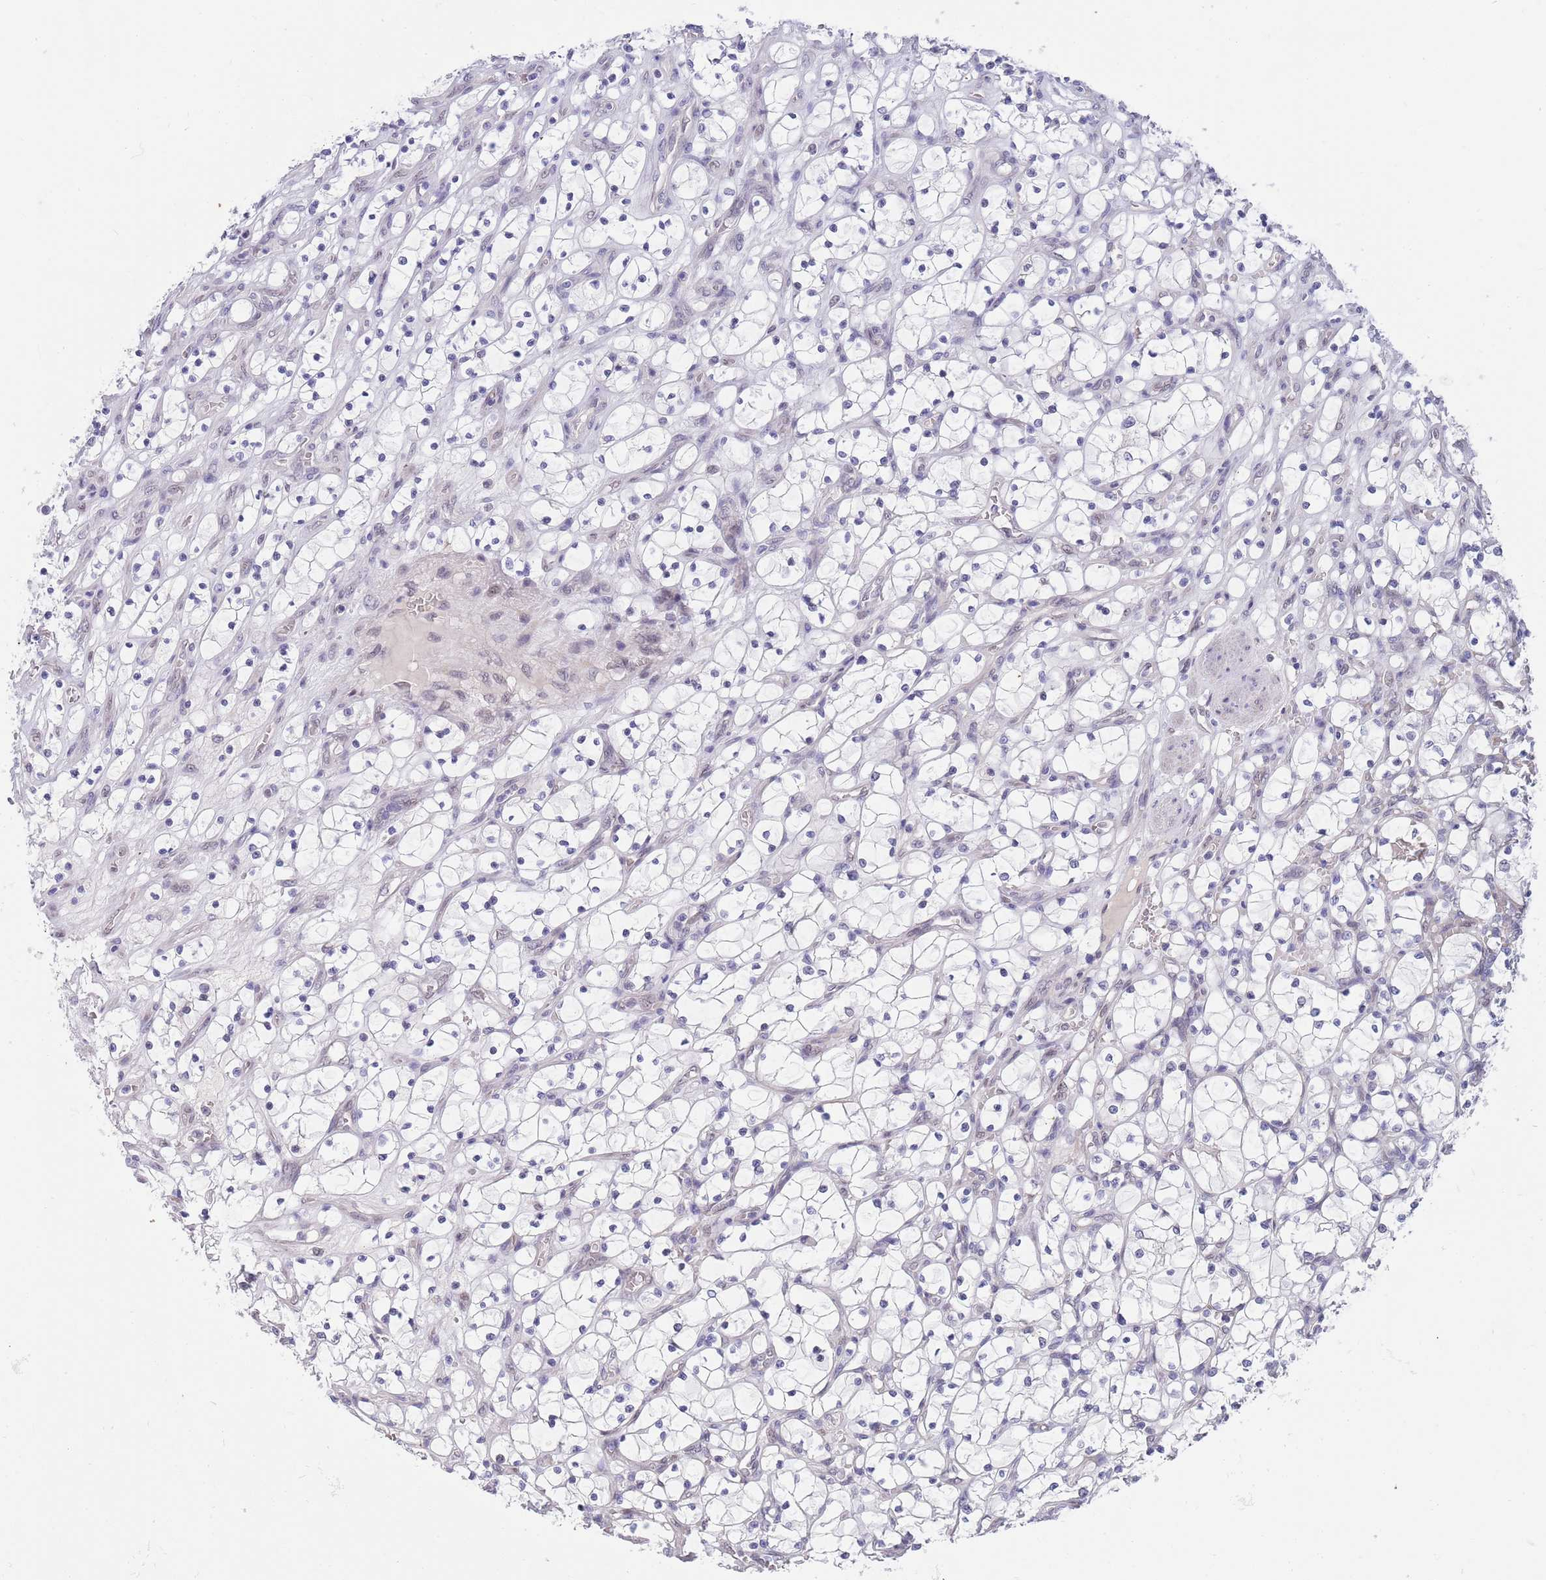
{"staining": {"intensity": "negative", "quantity": "none", "location": "none"}, "tissue": "renal cancer", "cell_type": "Tumor cells", "image_type": "cancer", "snomed": [{"axis": "morphology", "description": "Adenocarcinoma, NOS"}, {"axis": "topography", "description": "Kidney"}], "caption": "IHC micrograph of neoplastic tissue: human renal cancer (adenocarcinoma) stained with DAB (3,3'-diaminobenzidine) shows no significant protein staining in tumor cells.", "gene": "NLRP6", "patient": {"sex": "female", "age": 69}}